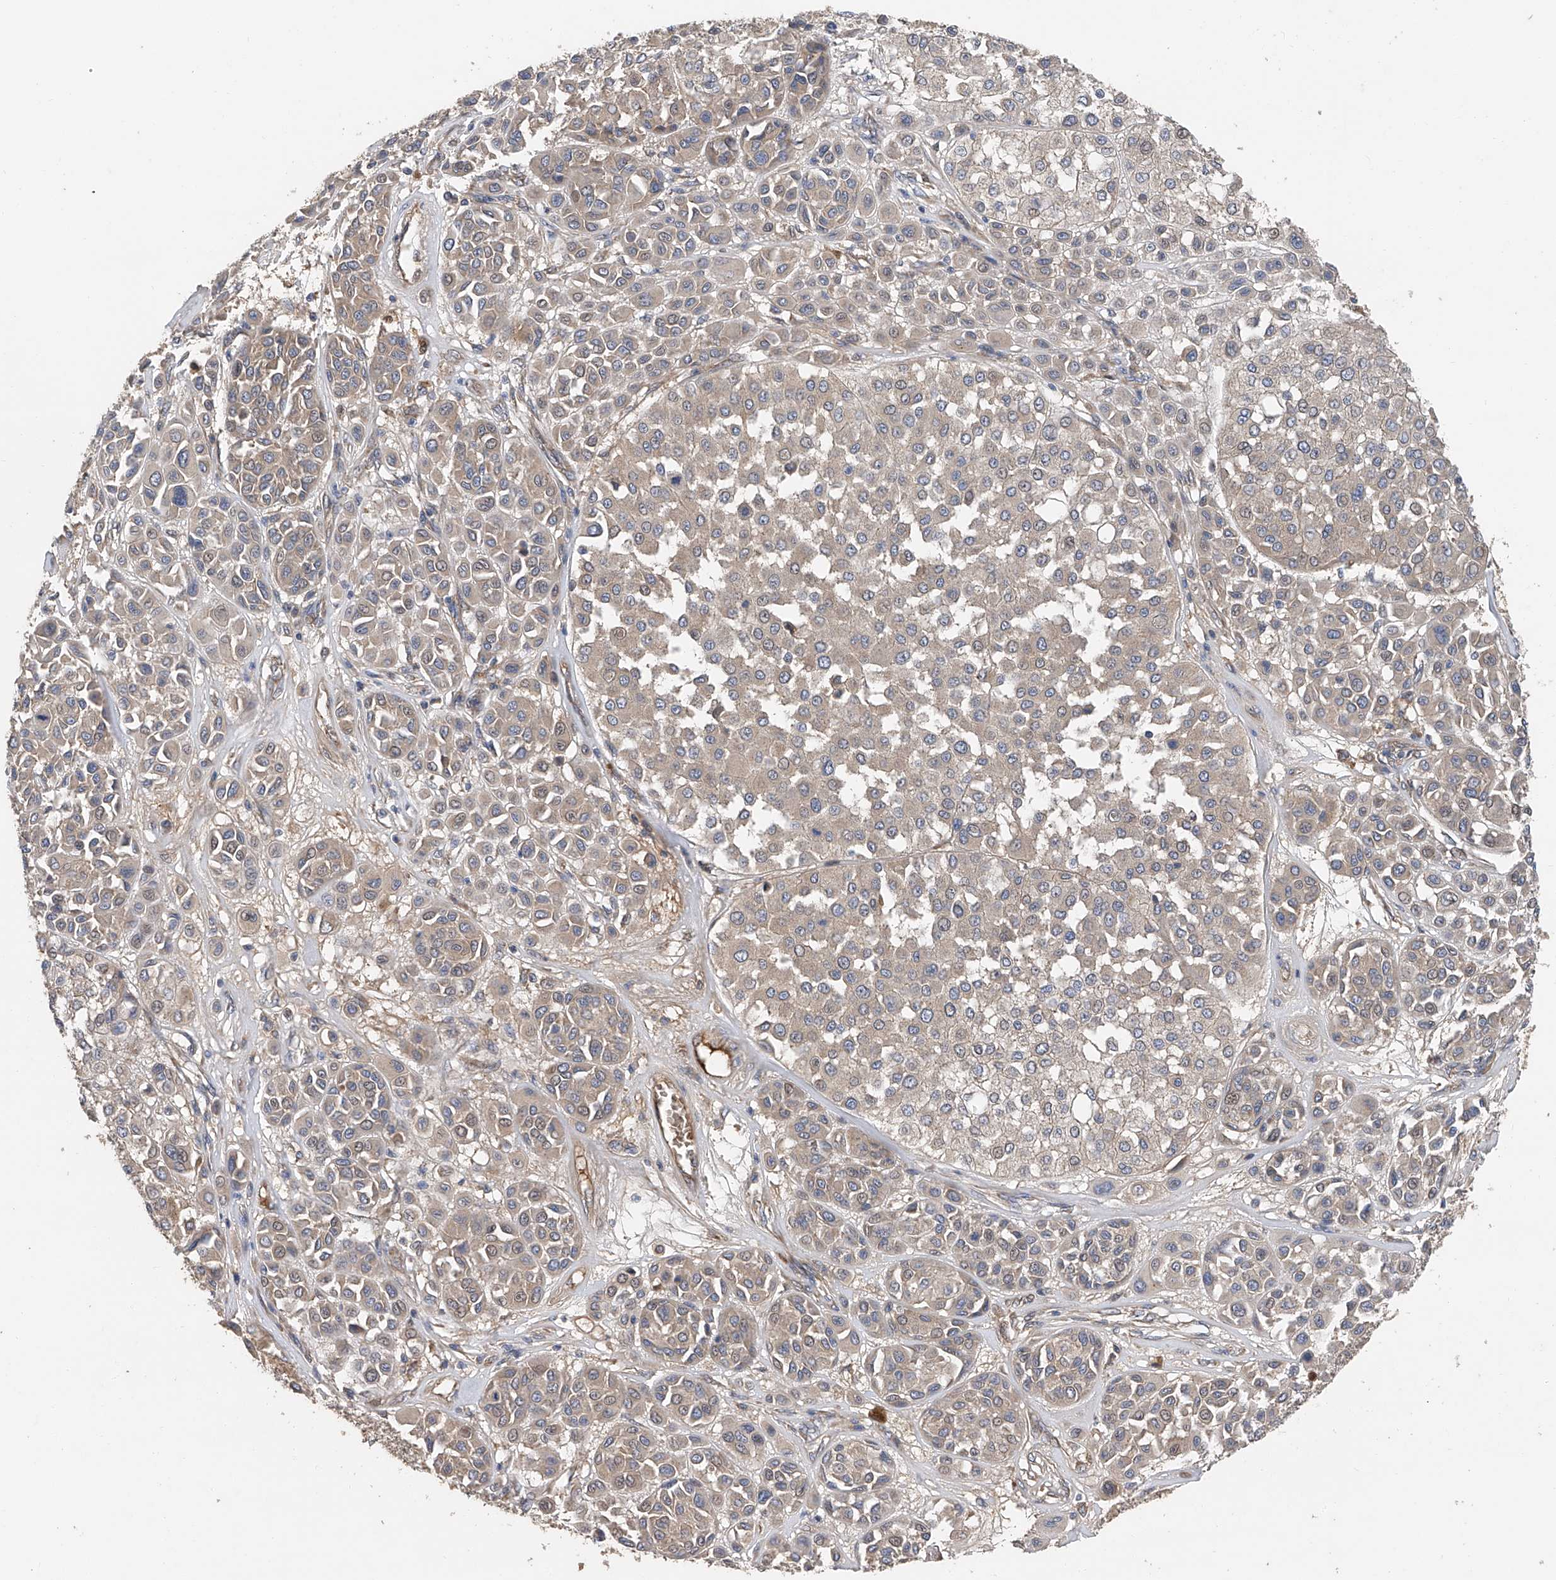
{"staining": {"intensity": "weak", "quantity": "<25%", "location": "cytoplasmic/membranous"}, "tissue": "melanoma", "cell_type": "Tumor cells", "image_type": "cancer", "snomed": [{"axis": "morphology", "description": "Malignant melanoma, Metastatic site"}, {"axis": "topography", "description": "Soft tissue"}], "caption": "This is a micrograph of immunohistochemistry (IHC) staining of melanoma, which shows no staining in tumor cells.", "gene": "PTK2", "patient": {"sex": "male", "age": 41}}